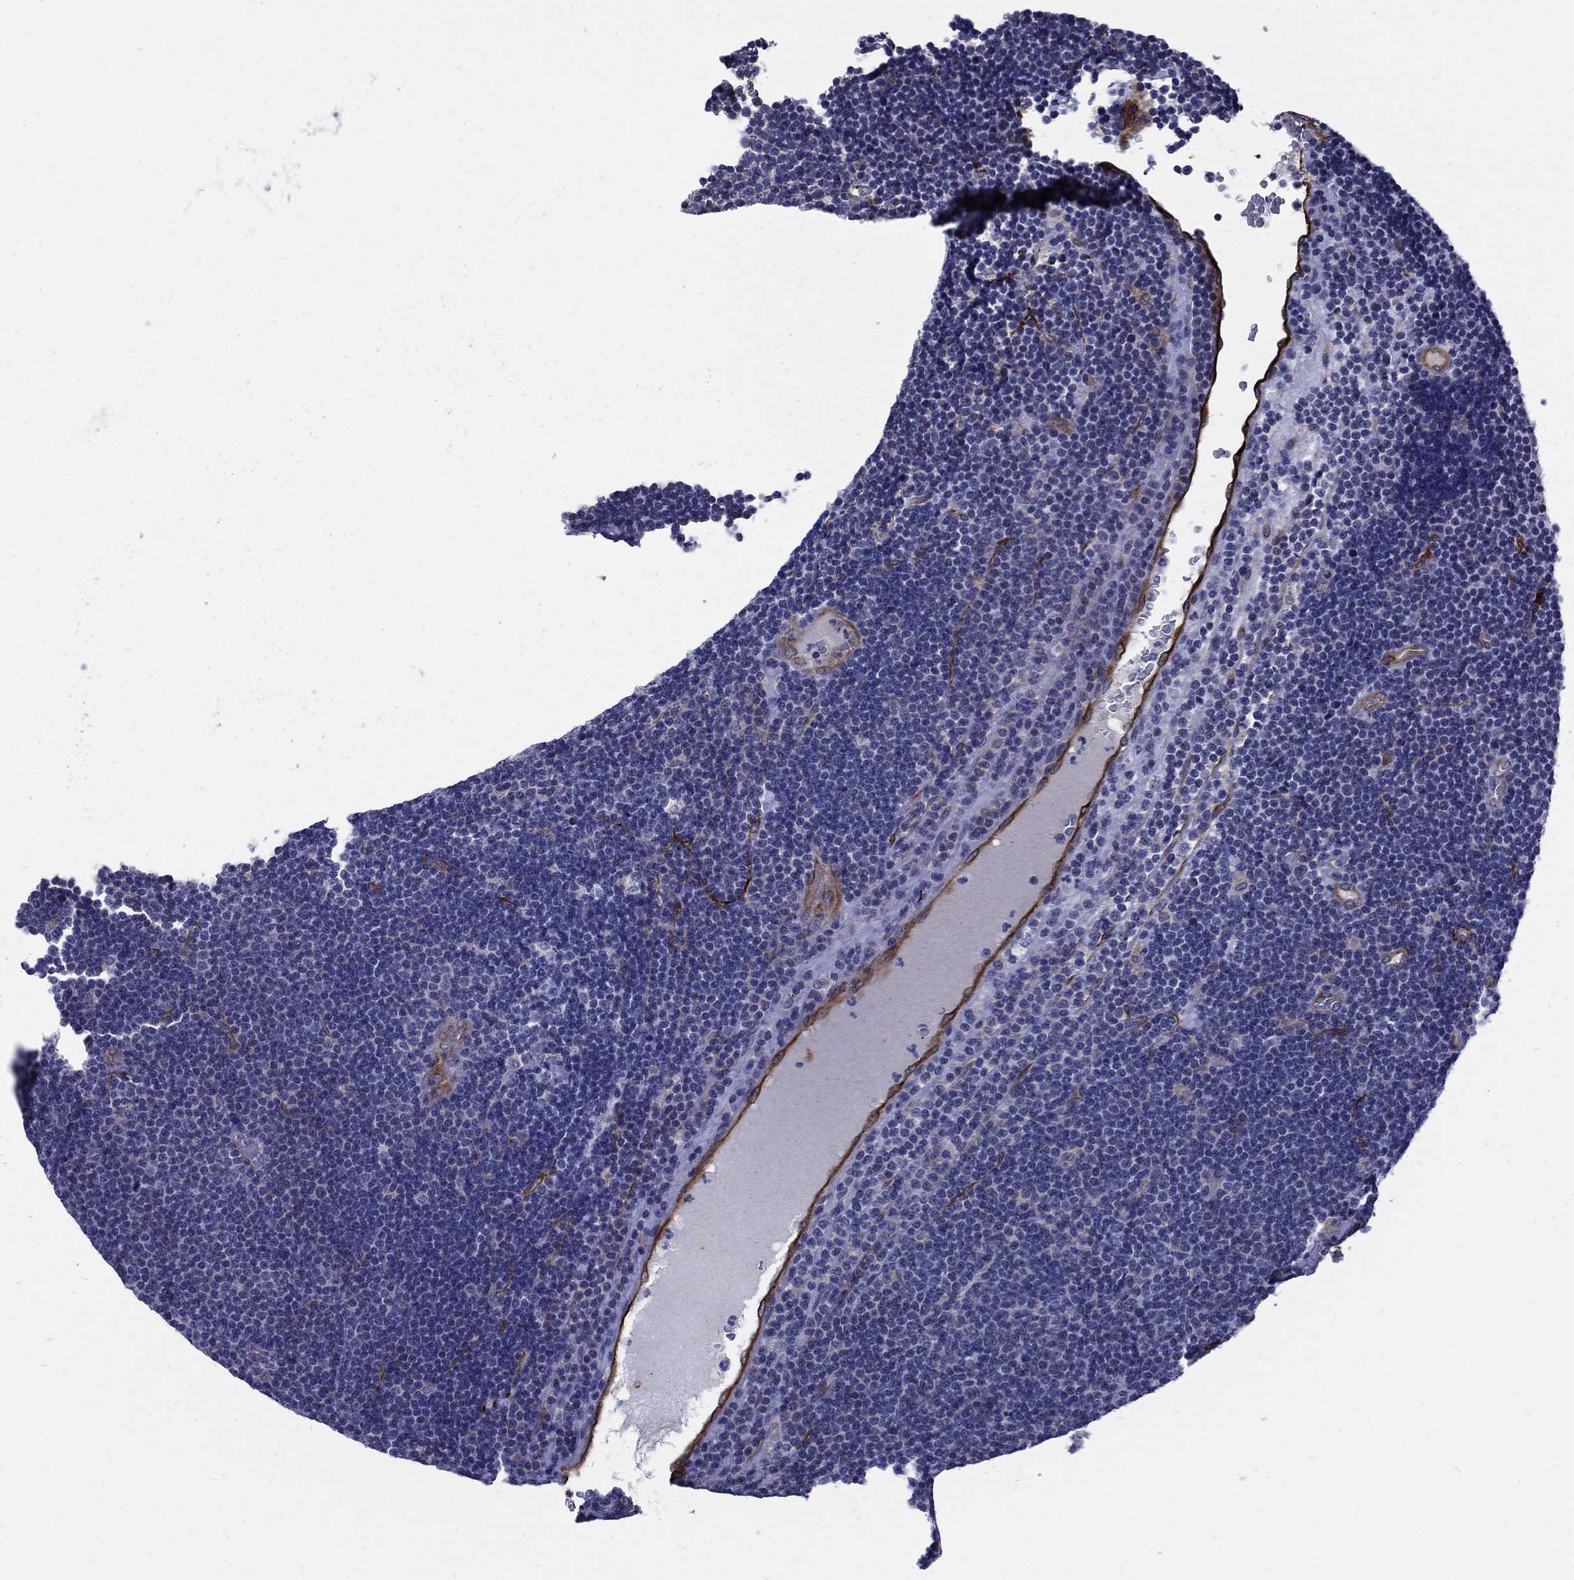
{"staining": {"intensity": "negative", "quantity": "none", "location": "none"}, "tissue": "lymphoma", "cell_type": "Tumor cells", "image_type": "cancer", "snomed": [{"axis": "morphology", "description": "Malignant lymphoma, non-Hodgkin's type, Low grade"}, {"axis": "topography", "description": "Brain"}], "caption": "Immunohistochemistry of lymphoma shows no expression in tumor cells. The staining was performed using DAB (3,3'-diaminobenzidine) to visualize the protein expression in brown, while the nuclei were stained in blue with hematoxylin (Magnification: 20x).", "gene": "EMP2", "patient": {"sex": "female", "age": 66}}